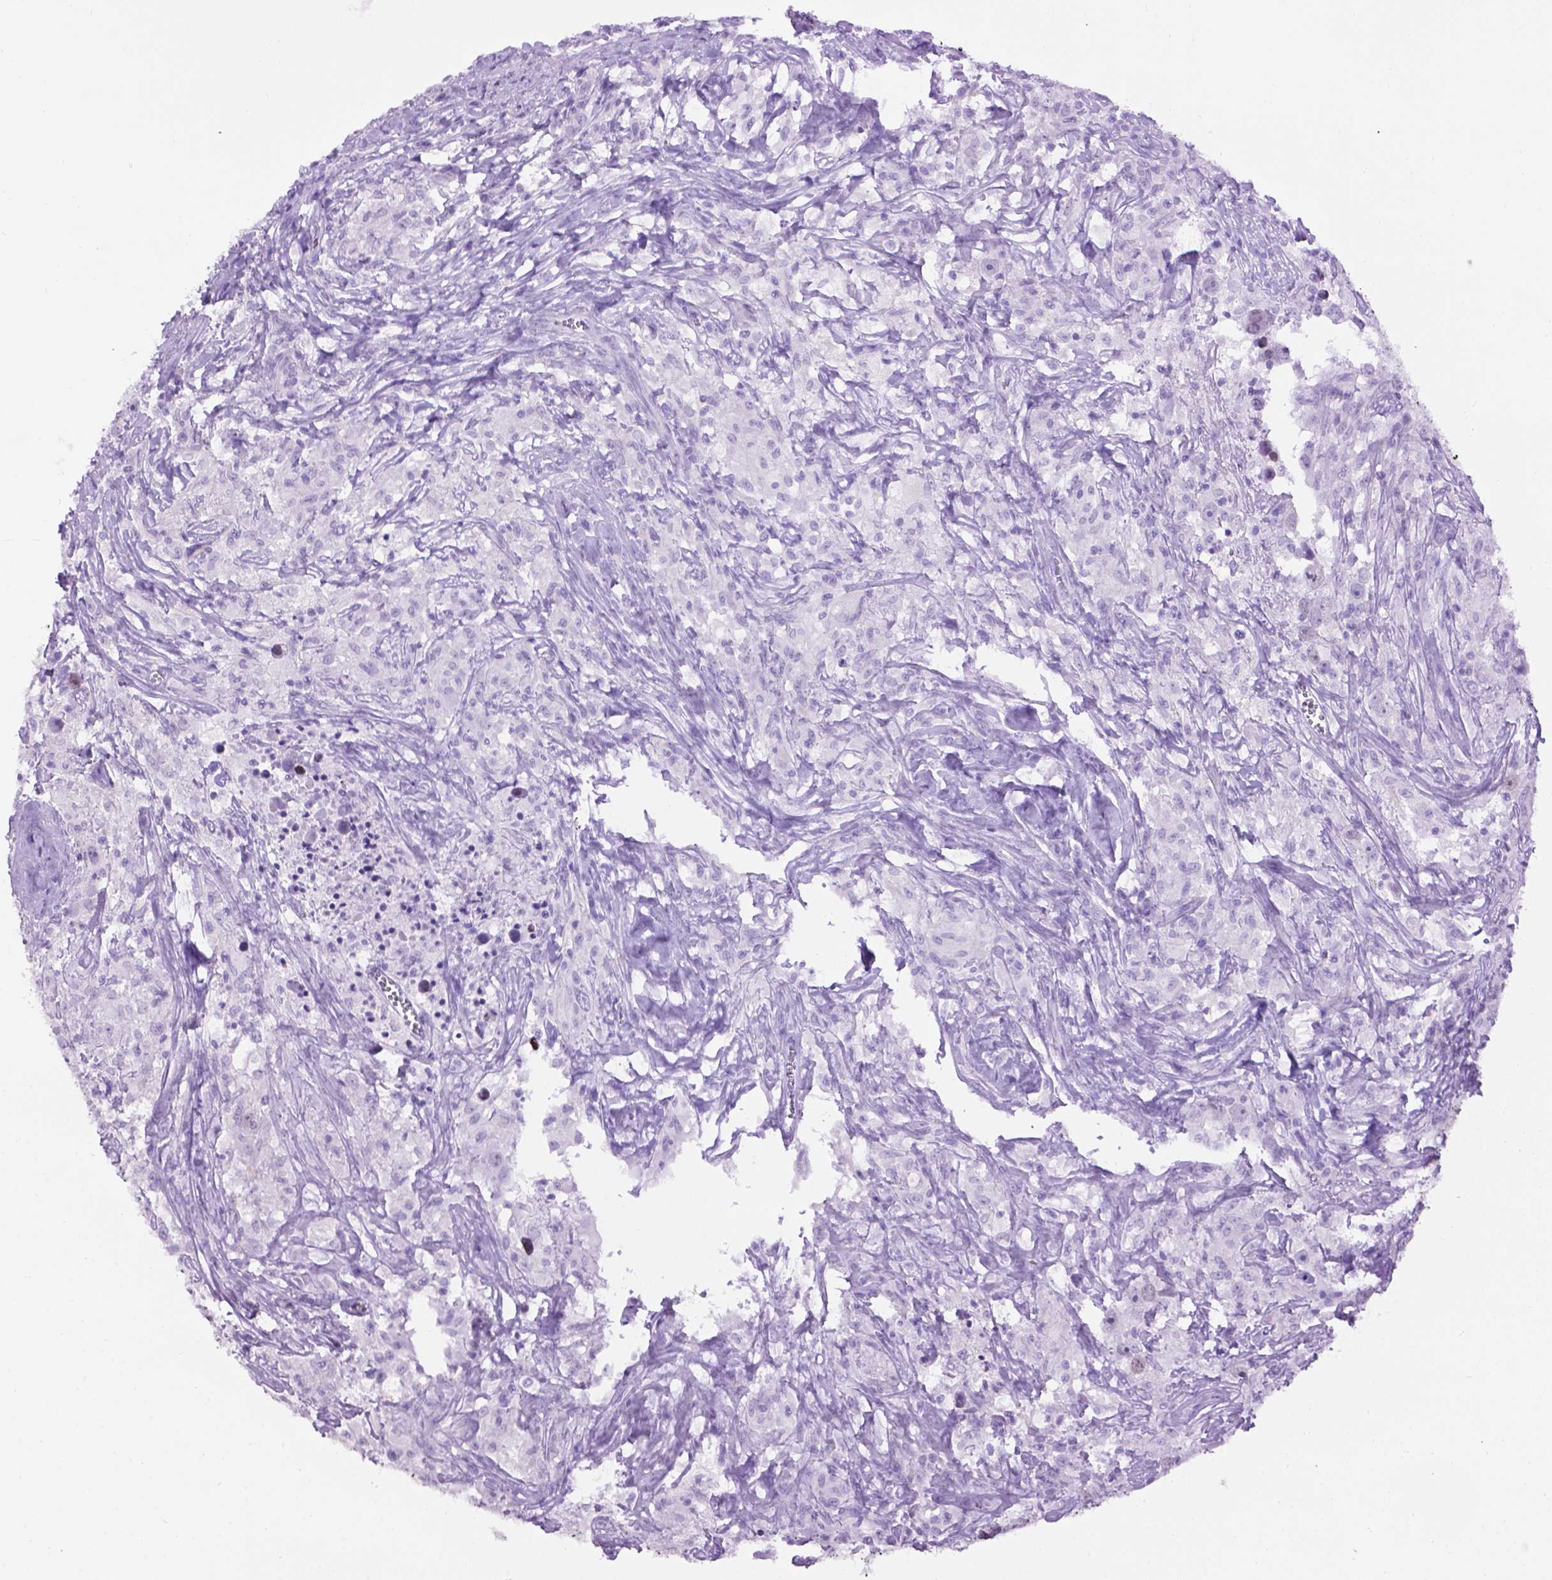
{"staining": {"intensity": "negative", "quantity": "none", "location": "none"}, "tissue": "testis cancer", "cell_type": "Tumor cells", "image_type": "cancer", "snomed": [{"axis": "morphology", "description": "Seminoma, NOS"}, {"axis": "topography", "description": "Testis"}], "caption": "An IHC micrograph of testis cancer is shown. There is no staining in tumor cells of testis cancer.", "gene": "TH", "patient": {"sex": "male", "age": 49}}